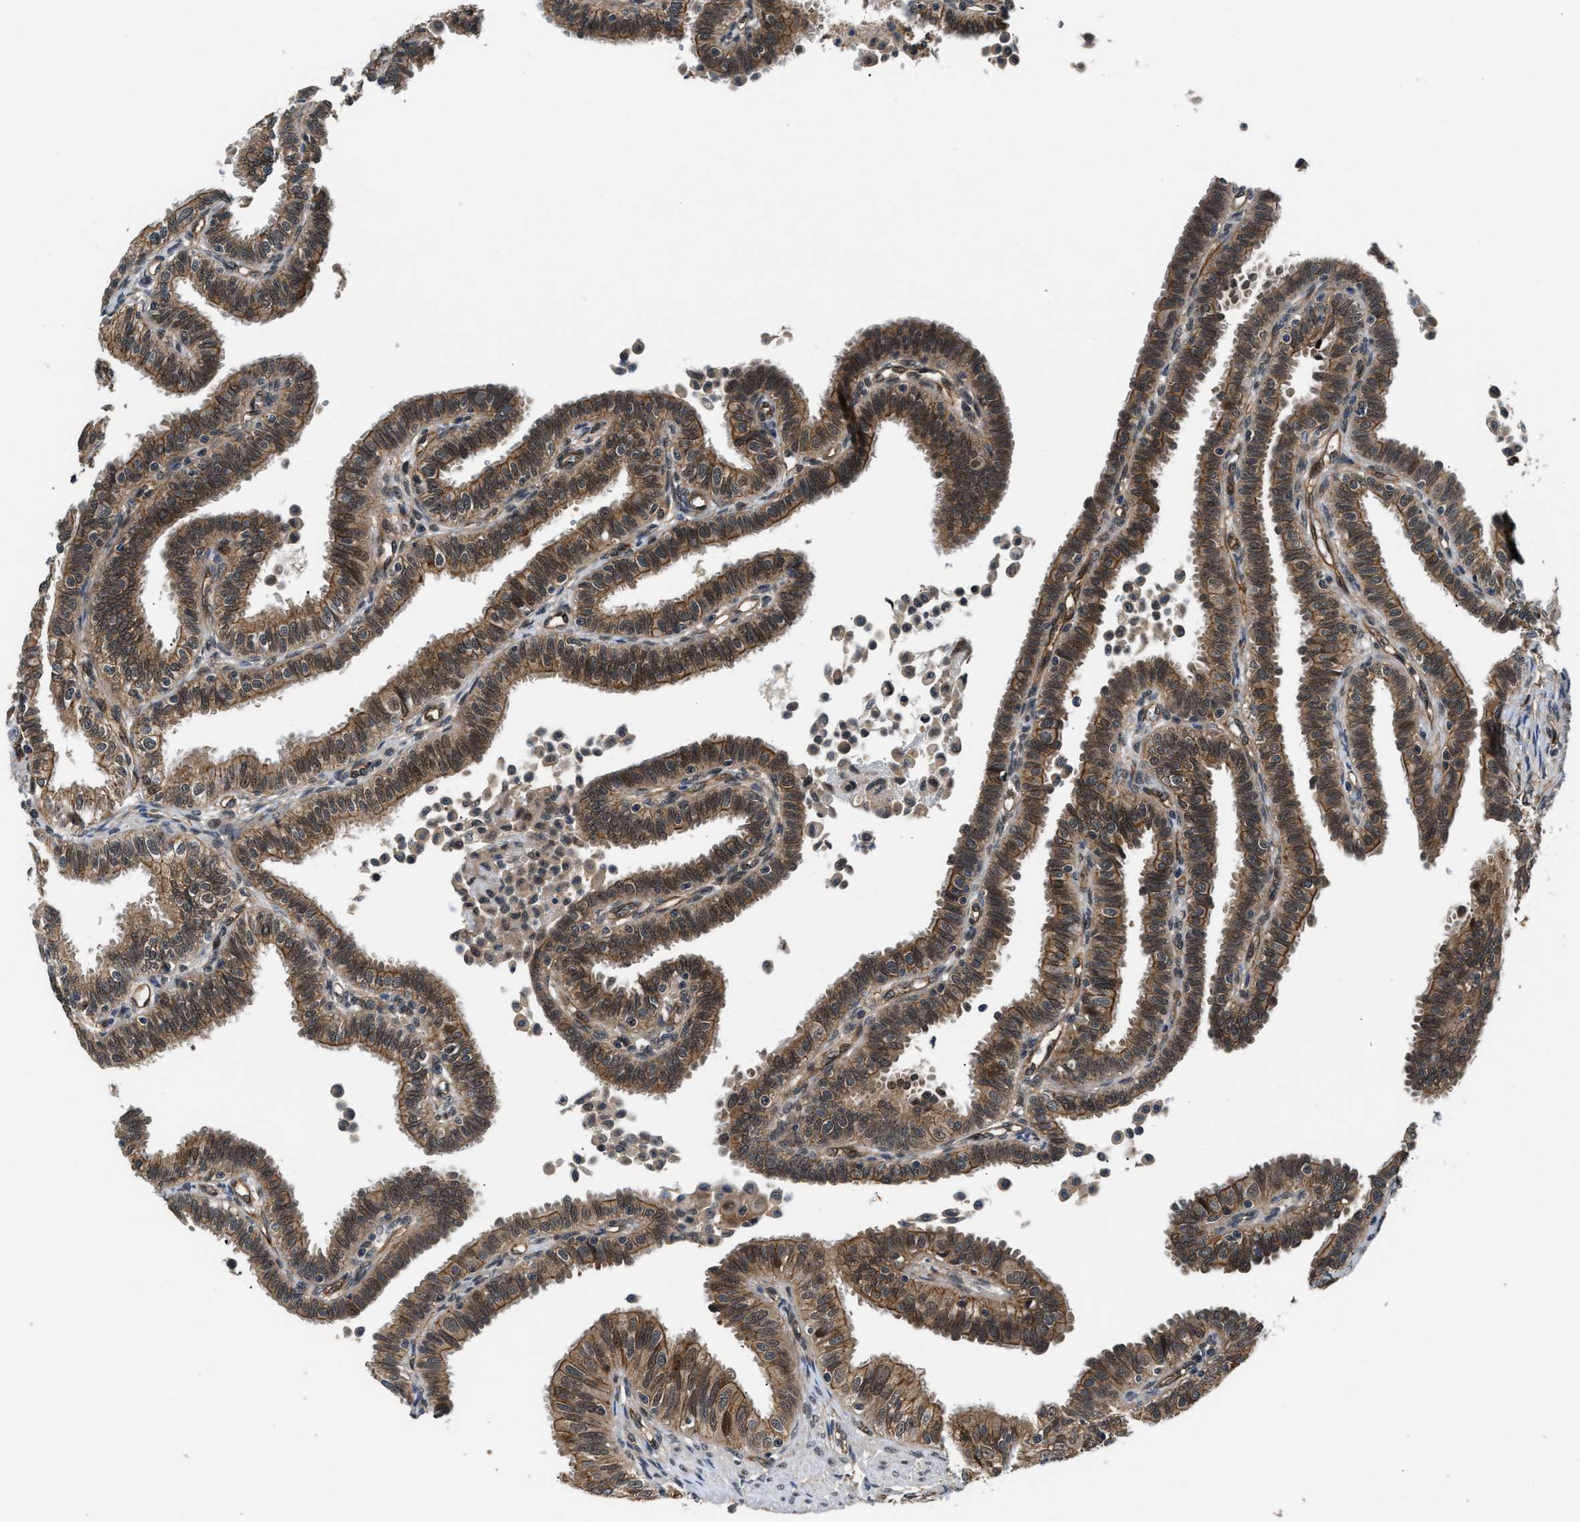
{"staining": {"intensity": "moderate", "quantity": ">75%", "location": "cytoplasmic/membranous"}, "tissue": "fallopian tube", "cell_type": "Glandular cells", "image_type": "normal", "snomed": [{"axis": "morphology", "description": "Normal tissue, NOS"}, {"axis": "topography", "description": "Fallopian tube"}, {"axis": "topography", "description": "Placenta"}], "caption": "Moderate cytoplasmic/membranous positivity for a protein is seen in approximately >75% of glandular cells of benign fallopian tube using IHC.", "gene": "COPS2", "patient": {"sex": "female", "age": 34}}